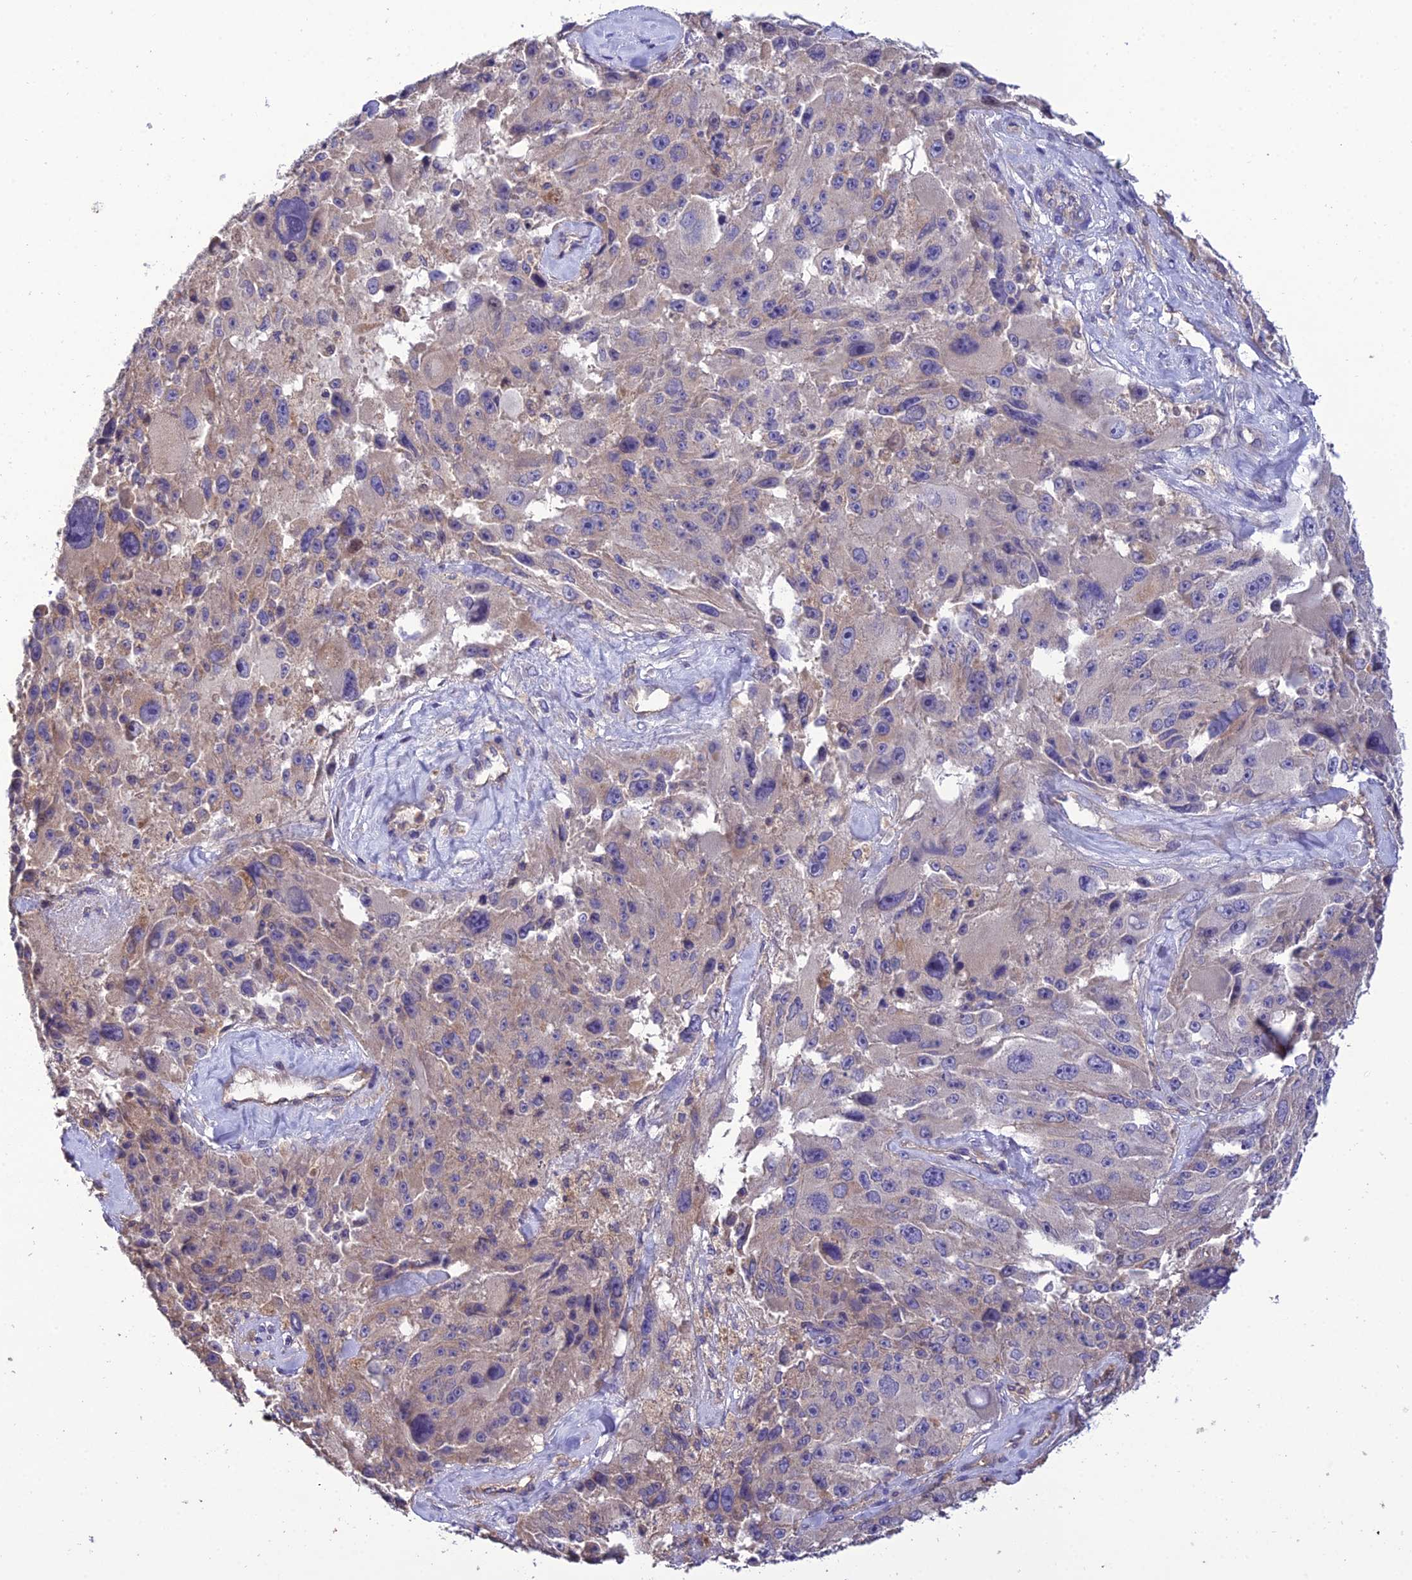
{"staining": {"intensity": "weak", "quantity": "<25%", "location": "cytoplasmic/membranous"}, "tissue": "melanoma", "cell_type": "Tumor cells", "image_type": "cancer", "snomed": [{"axis": "morphology", "description": "Malignant melanoma, Metastatic site"}, {"axis": "topography", "description": "Lymph node"}], "caption": "Immunohistochemistry photomicrograph of neoplastic tissue: human malignant melanoma (metastatic site) stained with DAB (3,3'-diaminobenzidine) displays no significant protein expression in tumor cells. (Immunohistochemistry (ihc), brightfield microscopy, high magnification).", "gene": "MIOS", "patient": {"sex": "male", "age": 62}}